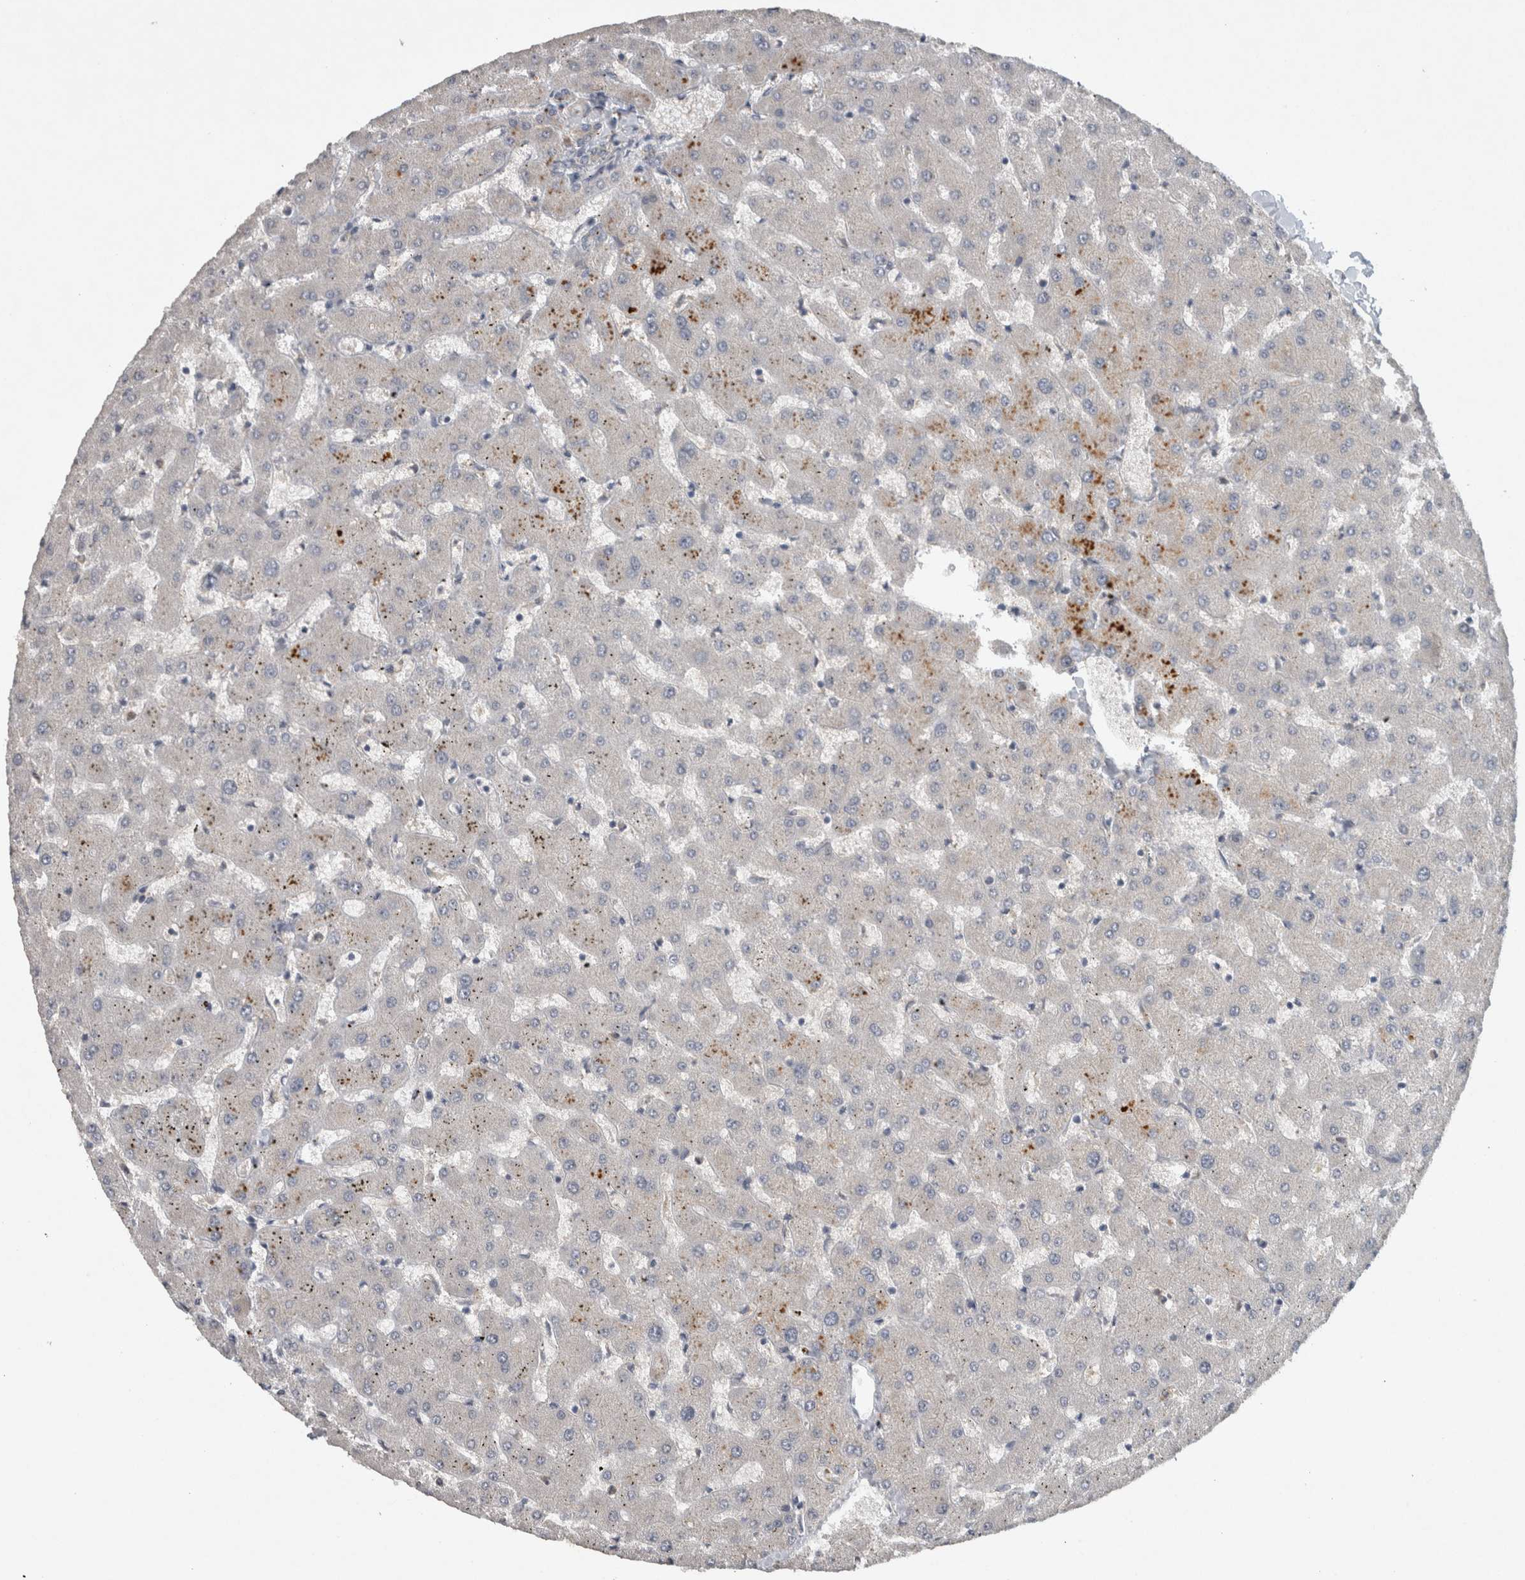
{"staining": {"intensity": "weak", "quantity": "25%-75%", "location": "cytoplasmic/membranous"}, "tissue": "liver", "cell_type": "Cholangiocytes", "image_type": "normal", "snomed": [{"axis": "morphology", "description": "Normal tissue, NOS"}, {"axis": "topography", "description": "Liver"}], "caption": "IHC histopathology image of unremarkable liver stained for a protein (brown), which shows low levels of weak cytoplasmic/membranous positivity in approximately 25%-75% of cholangiocytes.", "gene": "HEXD", "patient": {"sex": "female", "age": 63}}